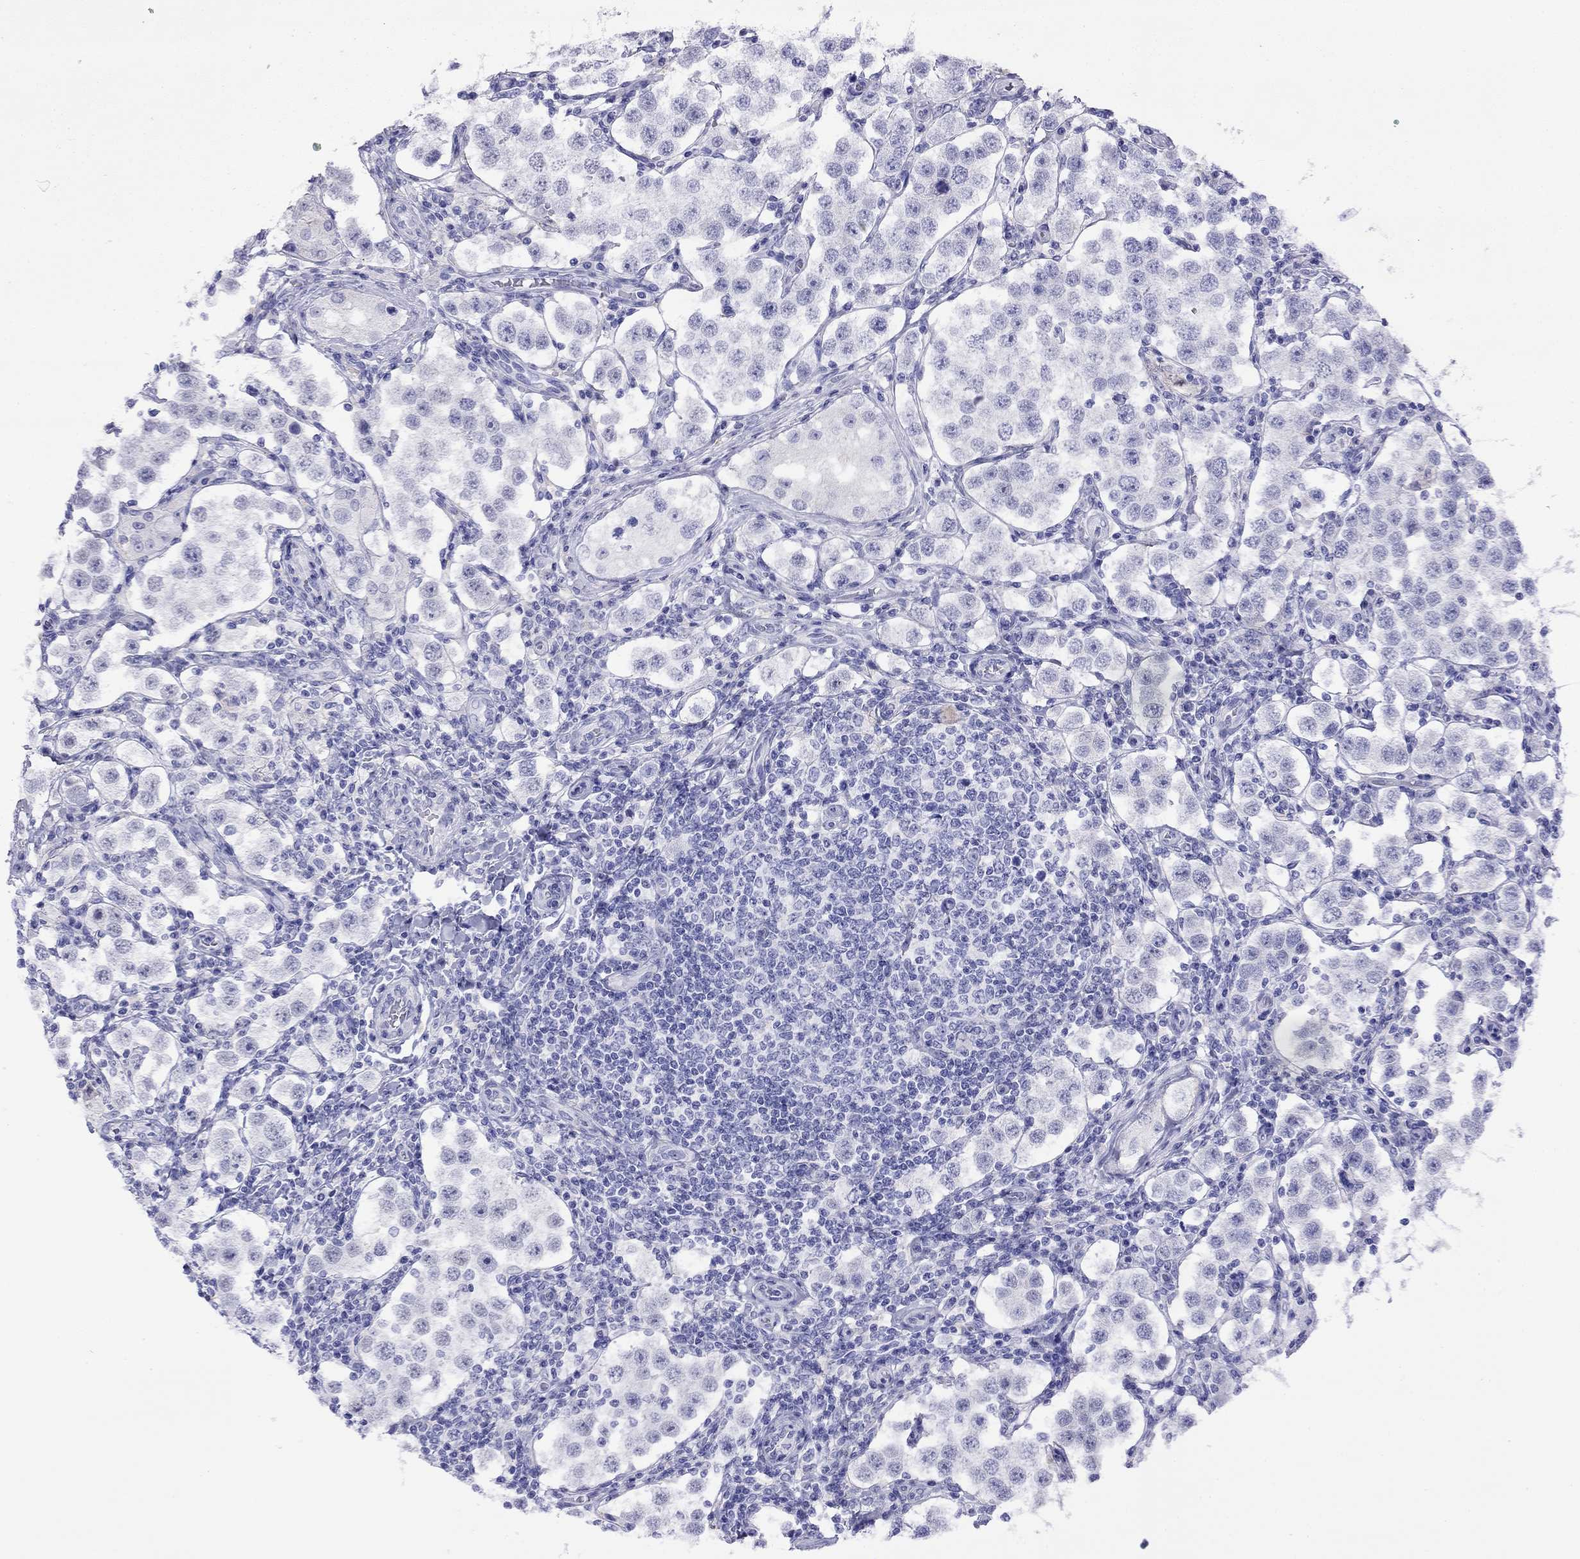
{"staining": {"intensity": "negative", "quantity": "none", "location": "none"}, "tissue": "testis cancer", "cell_type": "Tumor cells", "image_type": "cancer", "snomed": [{"axis": "morphology", "description": "Seminoma, NOS"}, {"axis": "topography", "description": "Testis"}], "caption": "Immunohistochemistry (IHC) micrograph of testis seminoma stained for a protein (brown), which shows no expression in tumor cells.", "gene": "SLC30A8", "patient": {"sex": "male", "age": 37}}